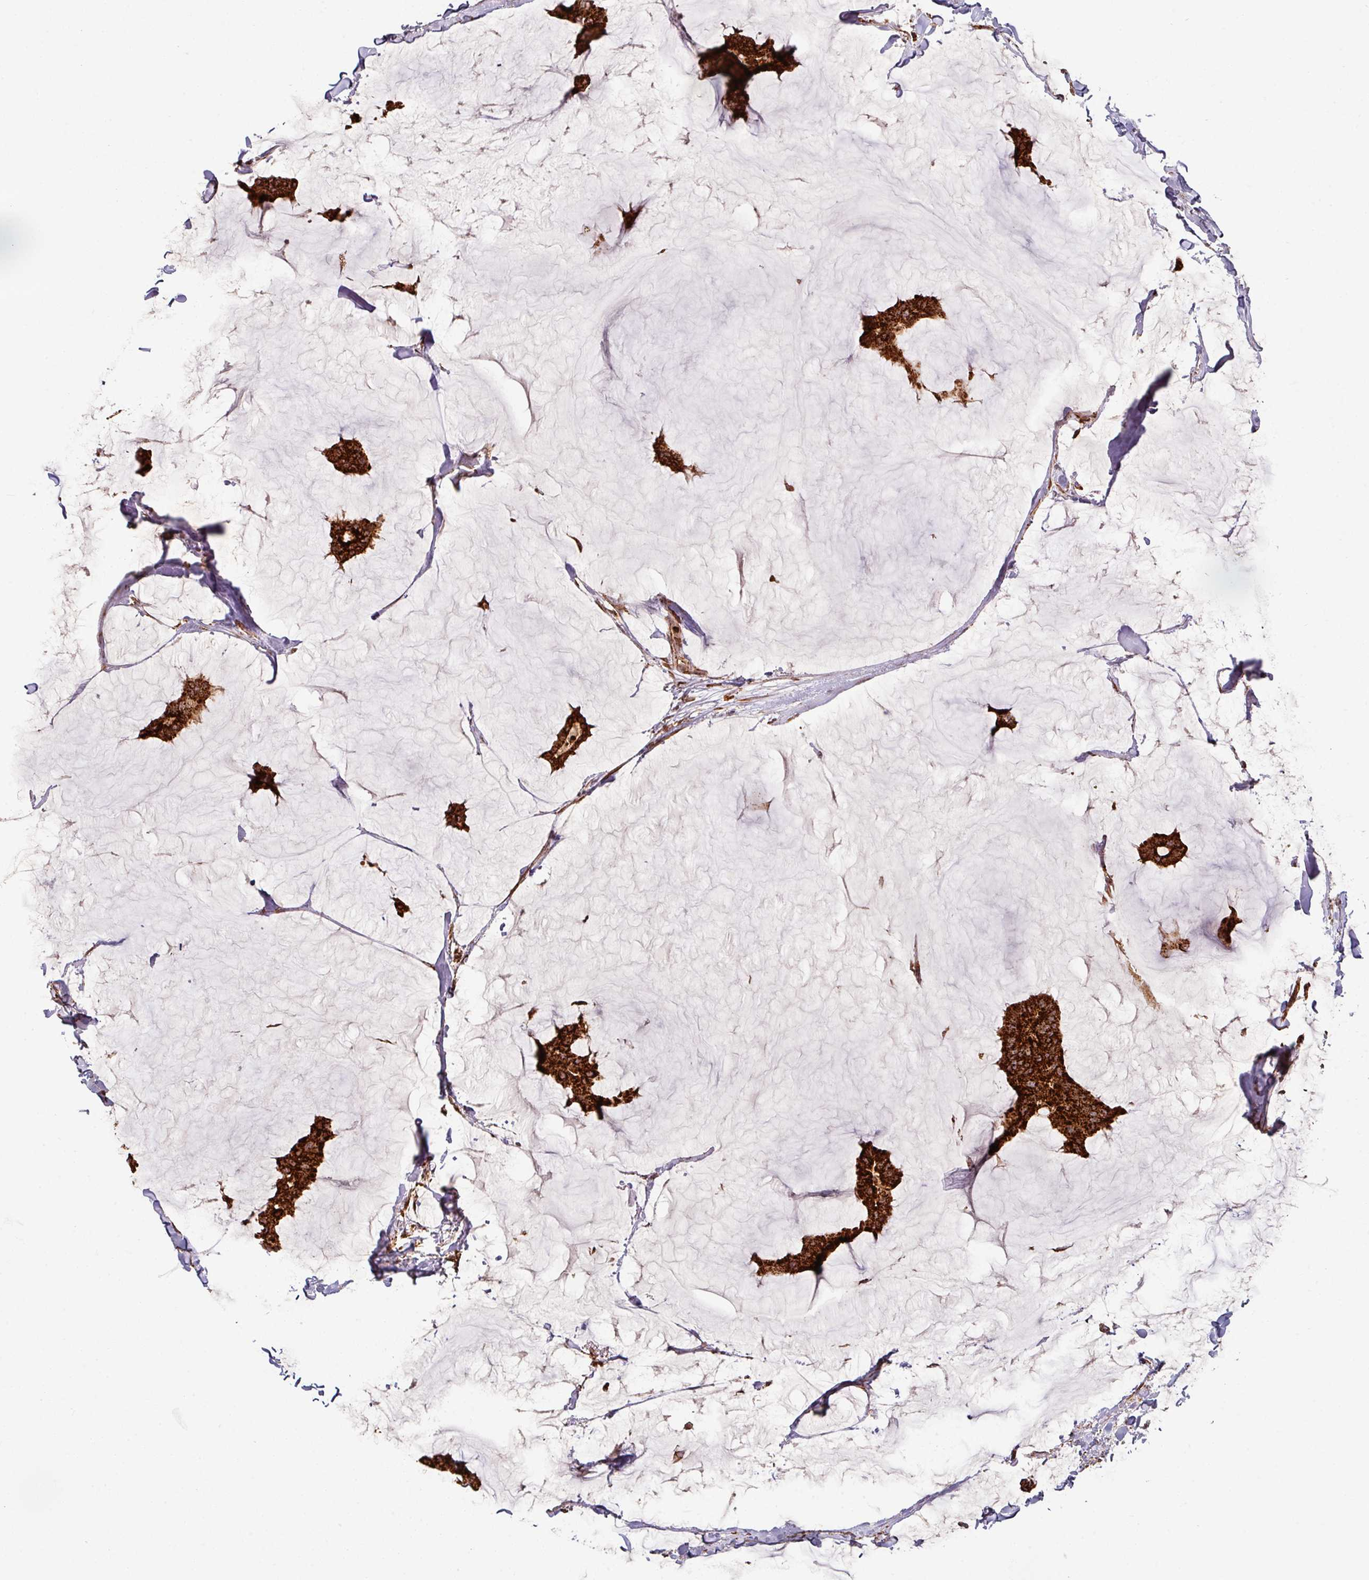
{"staining": {"intensity": "strong", "quantity": ">75%", "location": "cytoplasmic/membranous"}, "tissue": "breast cancer", "cell_type": "Tumor cells", "image_type": "cancer", "snomed": [{"axis": "morphology", "description": "Duct carcinoma"}, {"axis": "topography", "description": "Breast"}], "caption": "Breast cancer (infiltrating ductal carcinoma) stained for a protein shows strong cytoplasmic/membranous positivity in tumor cells.", "gene": "TRAP1", "patient": {"sex": "female", "age": 93}}